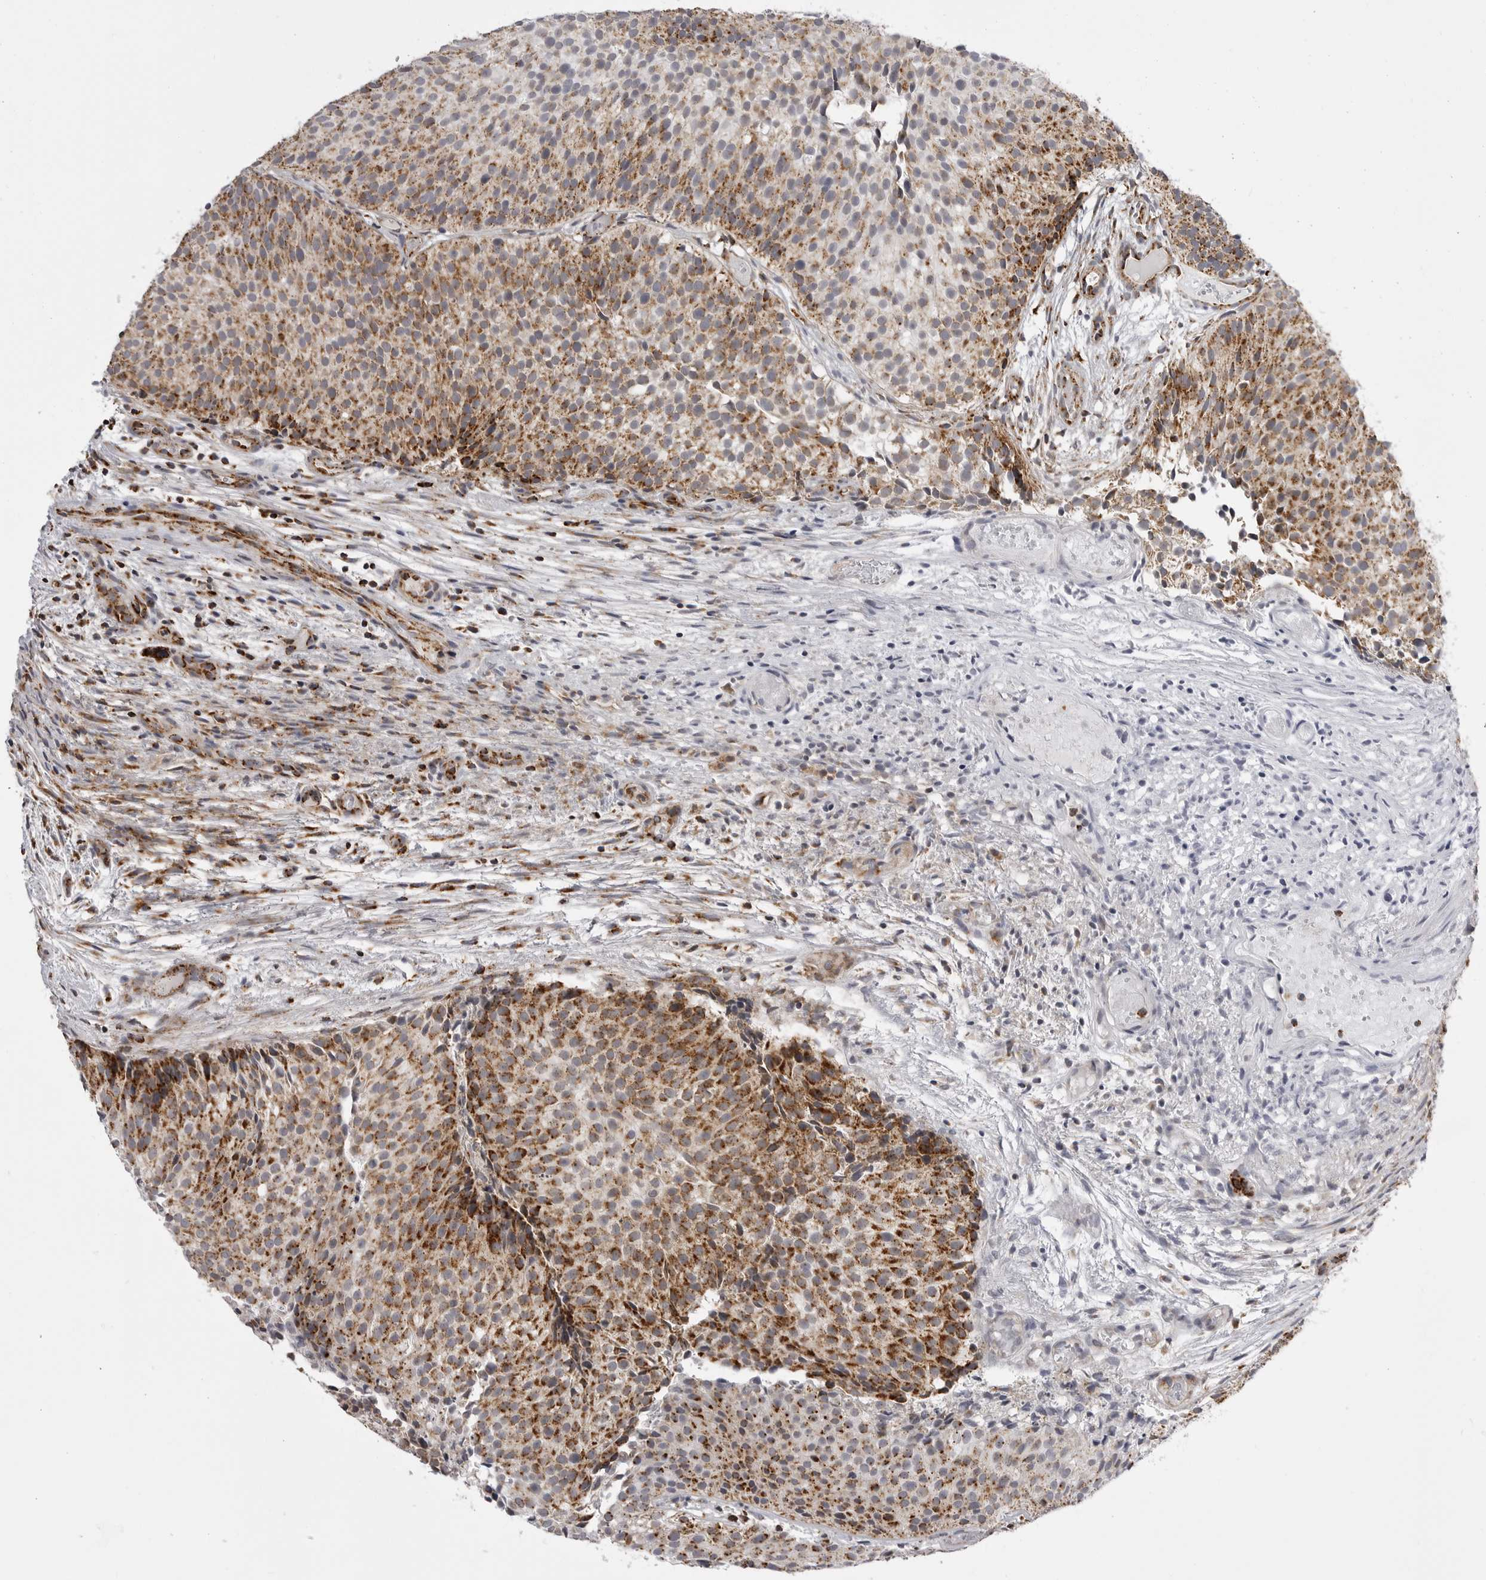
{"staining": {"intensity": "moderate", "quantity": ">75%", "location": "cytoplasmic/membranous"}, "tissue": "urothelial cancer", "cell_type": "Tumor cells", "image_type": "cancer", "snomed": [{"axis": "morphology", "description": "Urothelial carcinoma, Low grade"}, {"axis": "topography", "description": "Urinary bladder"}], "caption": "Moderate cytoplasmic/membranous expression is seen in about >75% of tumor cells in urothelial cancer. Using DAB (3,3'-diaminobenzidine) (brown) and hematoxylin (blue) stains, captured at high magnification using brightfield microscopy.", "gene": "TUFM", "patient": {"sex": "male", "age": 86}}